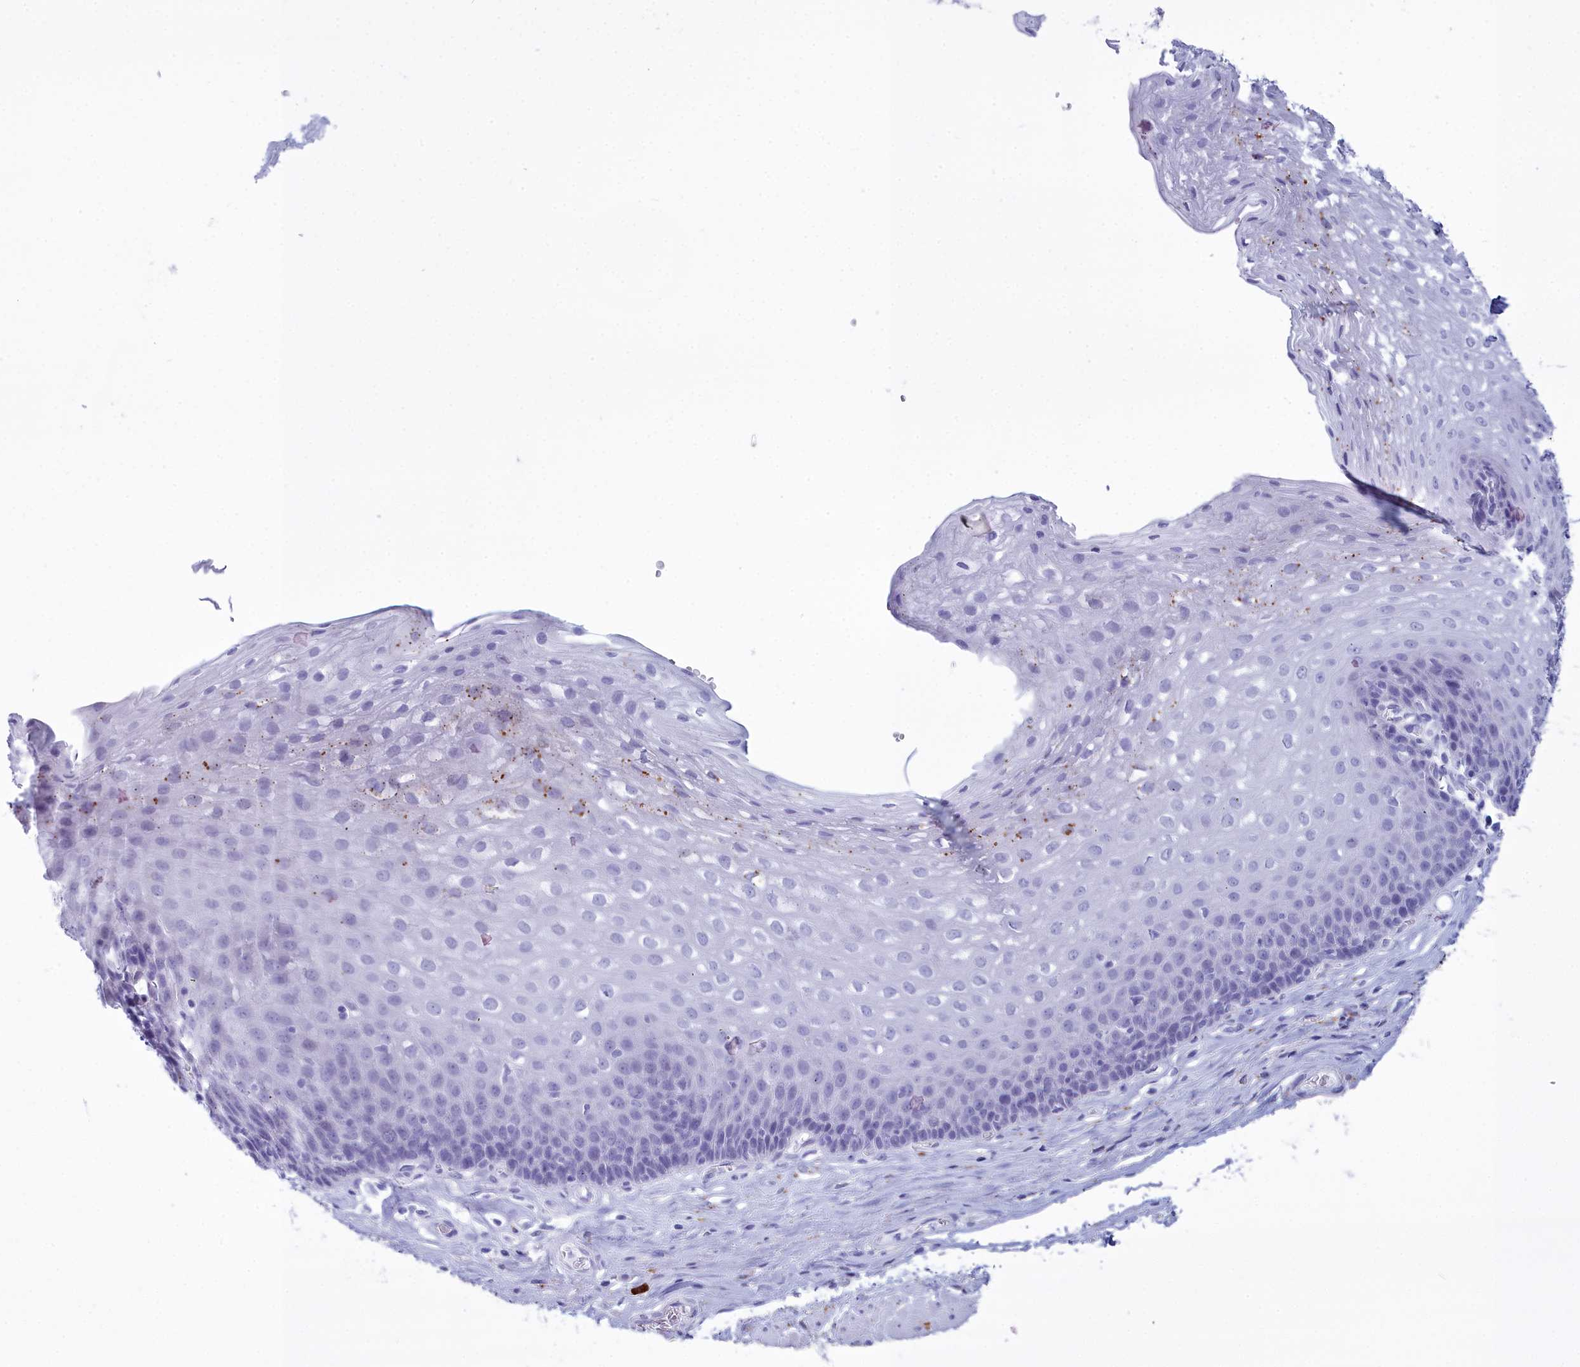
{"staining": {"intensity": "negative", "quantity": "none", "location": "none"}, "tissue": "esophagus", "cell_type": "Squamous epithelial cells", "image_type": "normal", "snomed": [{"axis": "morphology", "description": "Normal tissue, NOS"}, {"axis": "topography", "description": "Esophagus"}], "caption": "Protein analysis of benign esophagus exhibits no significant staining in squamous epithelial cells.", "gene": "MAP6", "patient": {"sex": "female", "age": 66}}